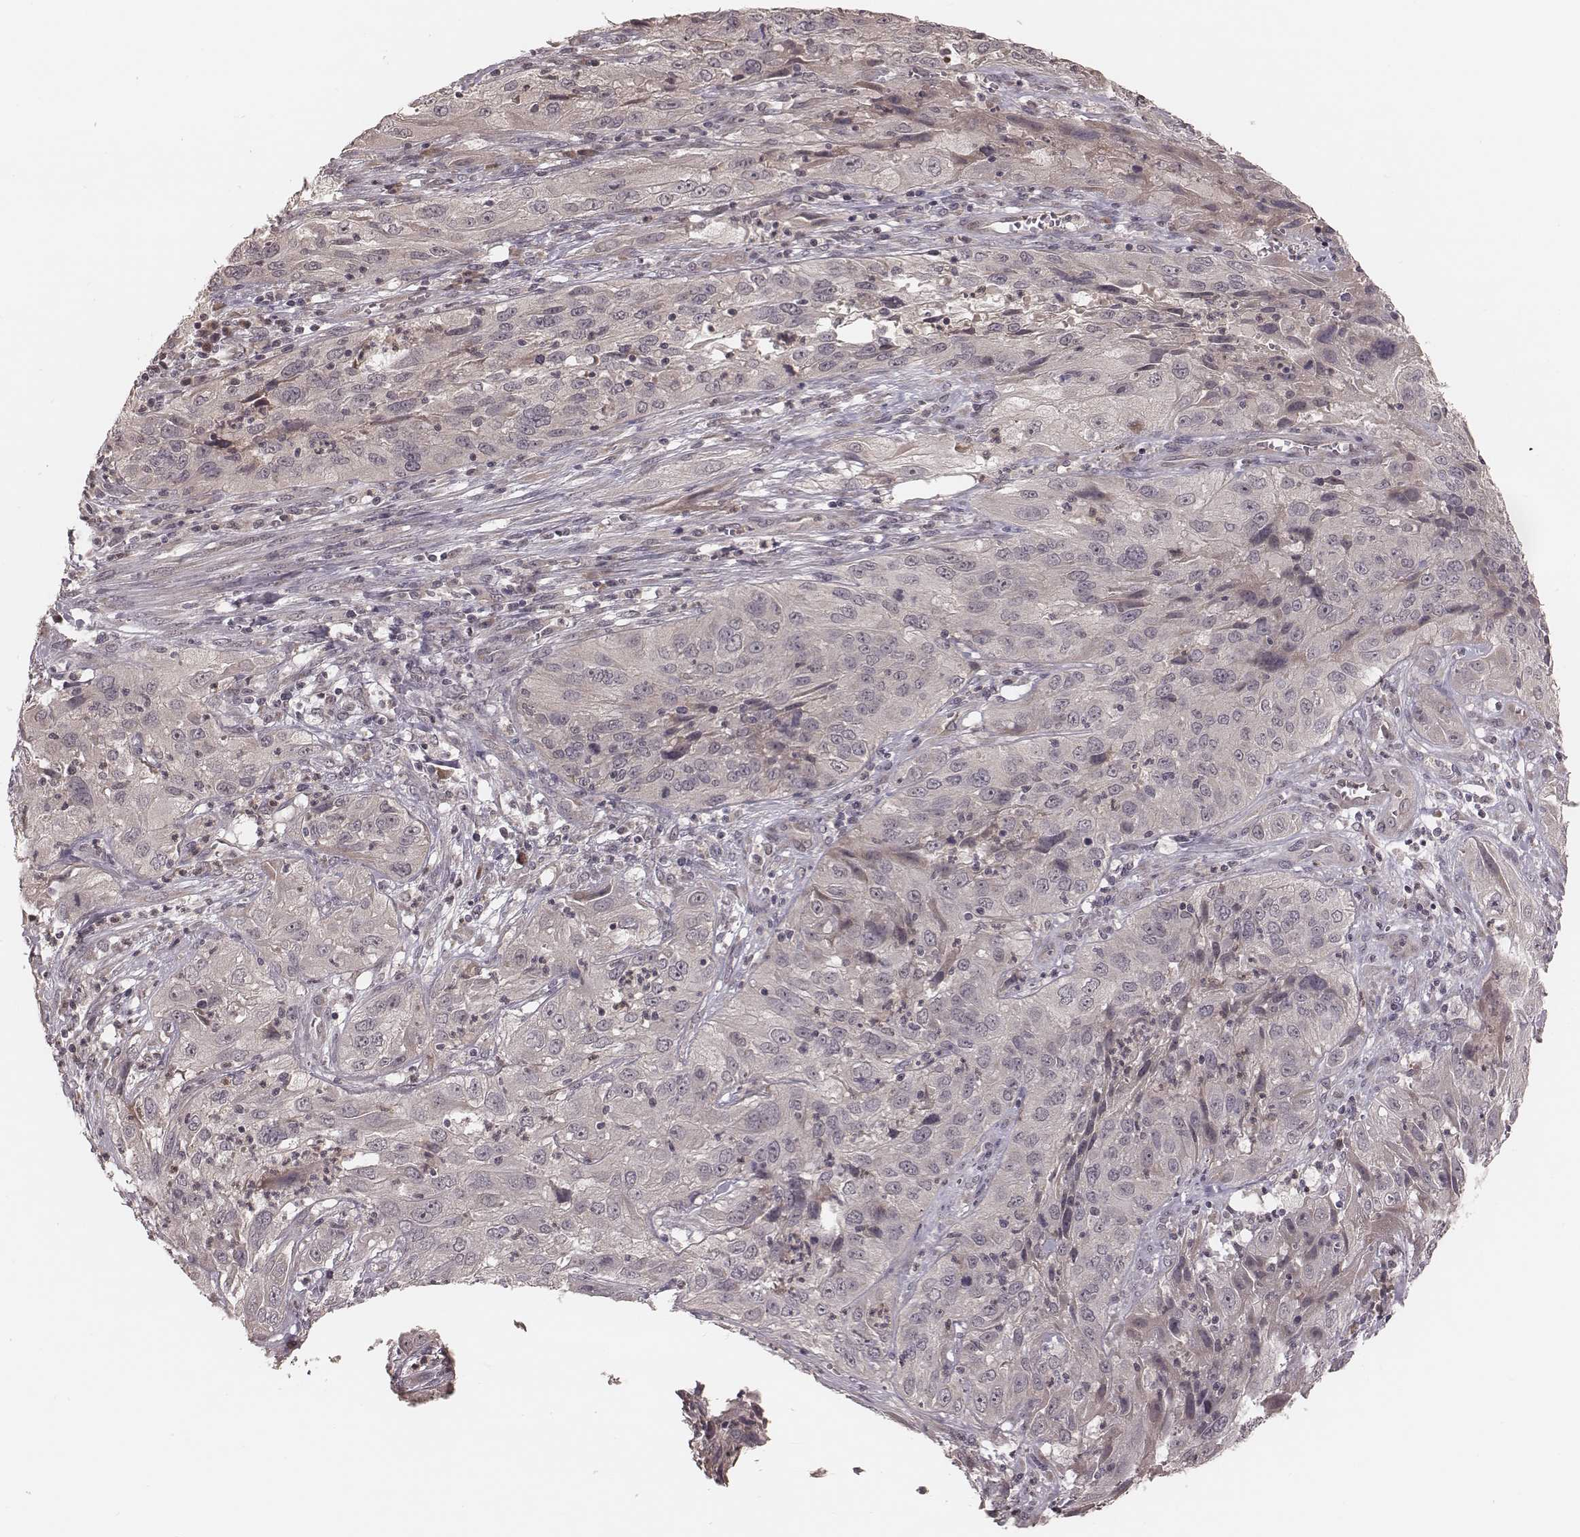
{"staining": {"intensity": "negative", "quantity": "none", "location": "none"}, "tissue": "cervical cancer", "cell_type": "Tumor cells", "image_type": "cancer", "snomed": [{"axis": "morphology", "description": "Squamous cell carcinoma, NOS"}, {"axis": "topography", "description": "Cervix"}], "caption": "IHC micrograph of cervical squamous cell carcinoma stained for a protein (brown), which reveals no staining in tumor cells.", "gene": "IL5", "patient": {"sex": "female", "age": 32}}